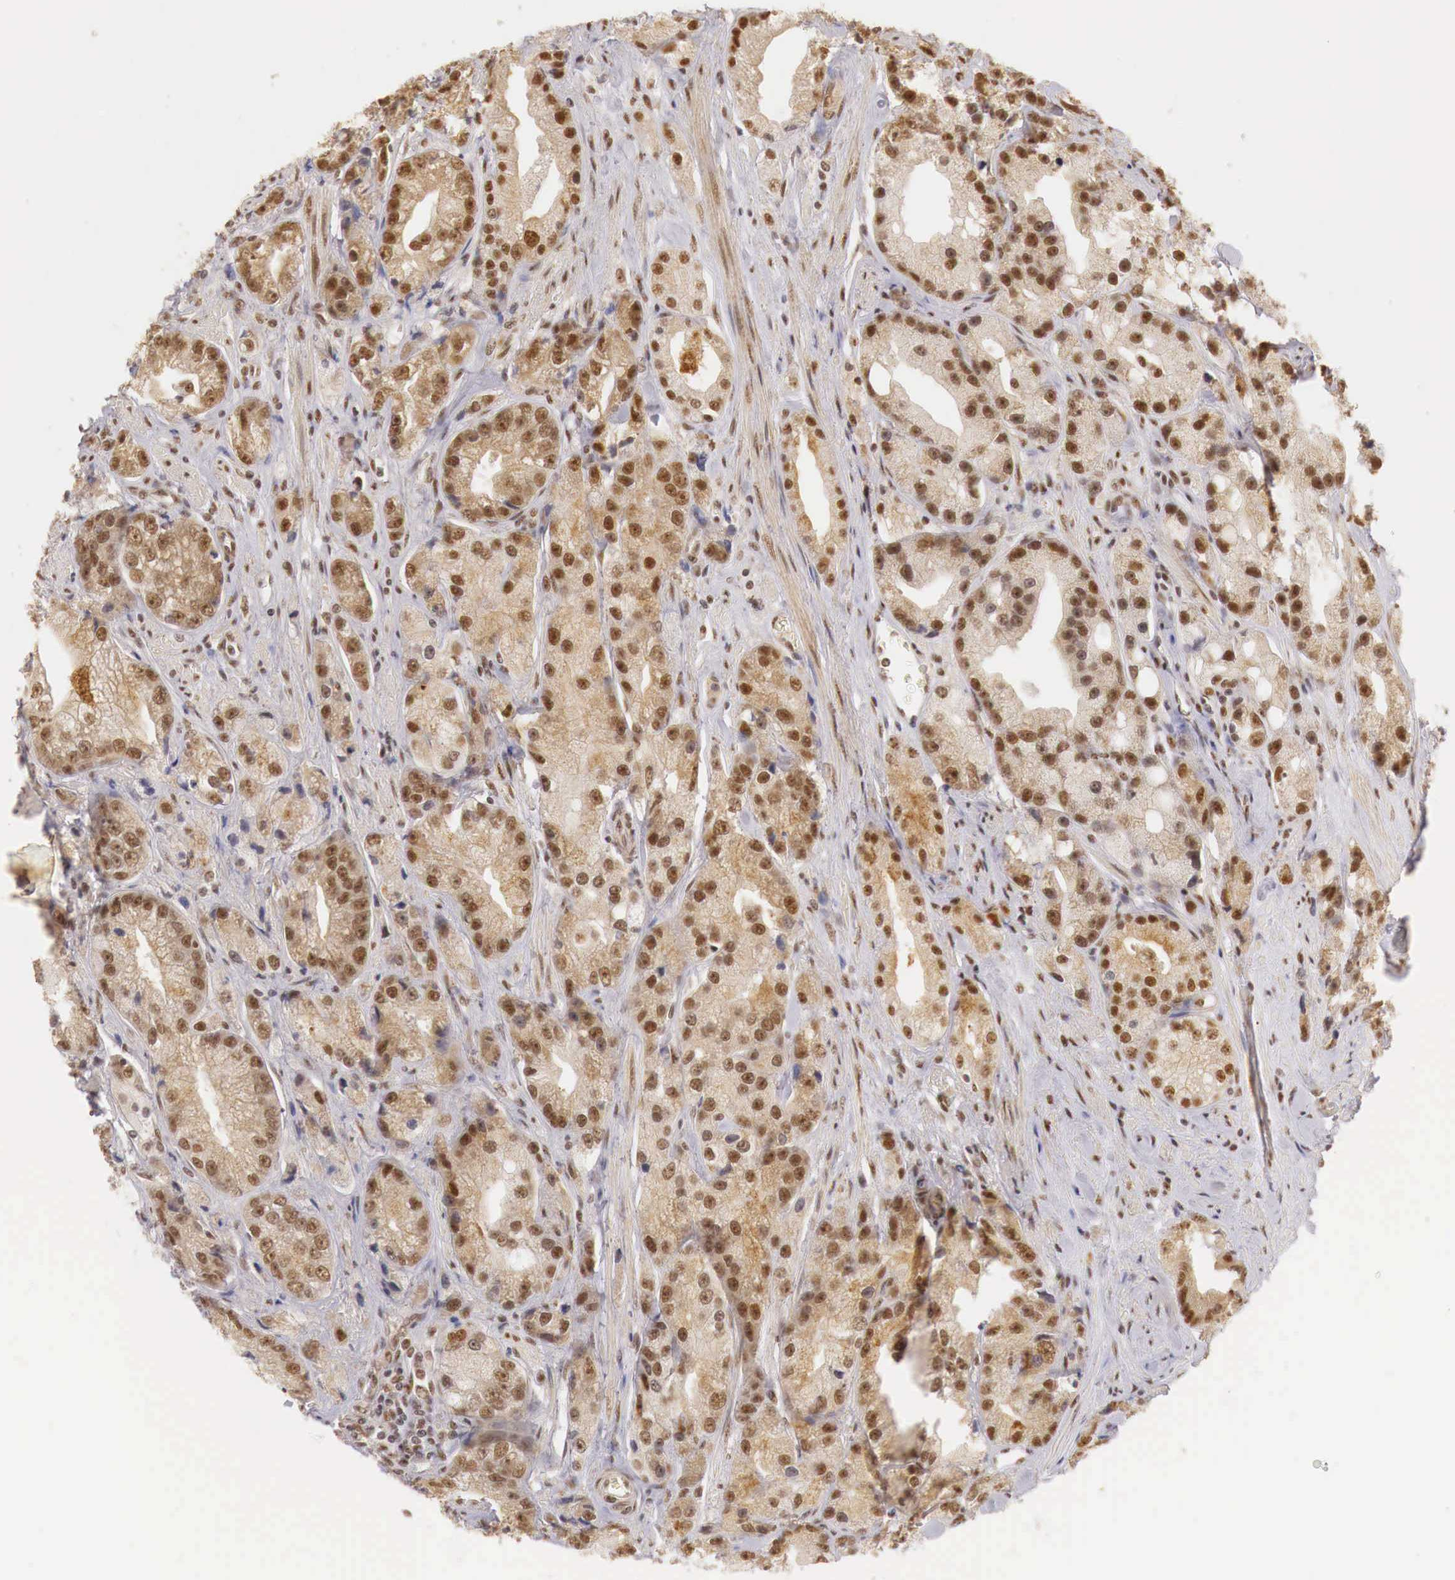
{"staining": {"intensity": "moderate", "quantity": ">75%", "location": "cytoplasmic/membranous,nuclear"}, "tissue": "prostate cancer", "cell_type": "Tumor cells", "image_type": "cancer", "snomed": [{"axis": "morphology", "description": "Adenocarcinoma, Medium grade"}, {"axis": "topography", "description": "Prostate"}], "caption": "Prostate adenocarcinoma (medium-grade) tissue reveals moderate cytoplasmic/membranous and nuclear staining in approximately >75% of tumor cells, visualized by immunohistochemistry.", "gene": "GPKOW", "patient": {"sex": "male", "age": 72}}